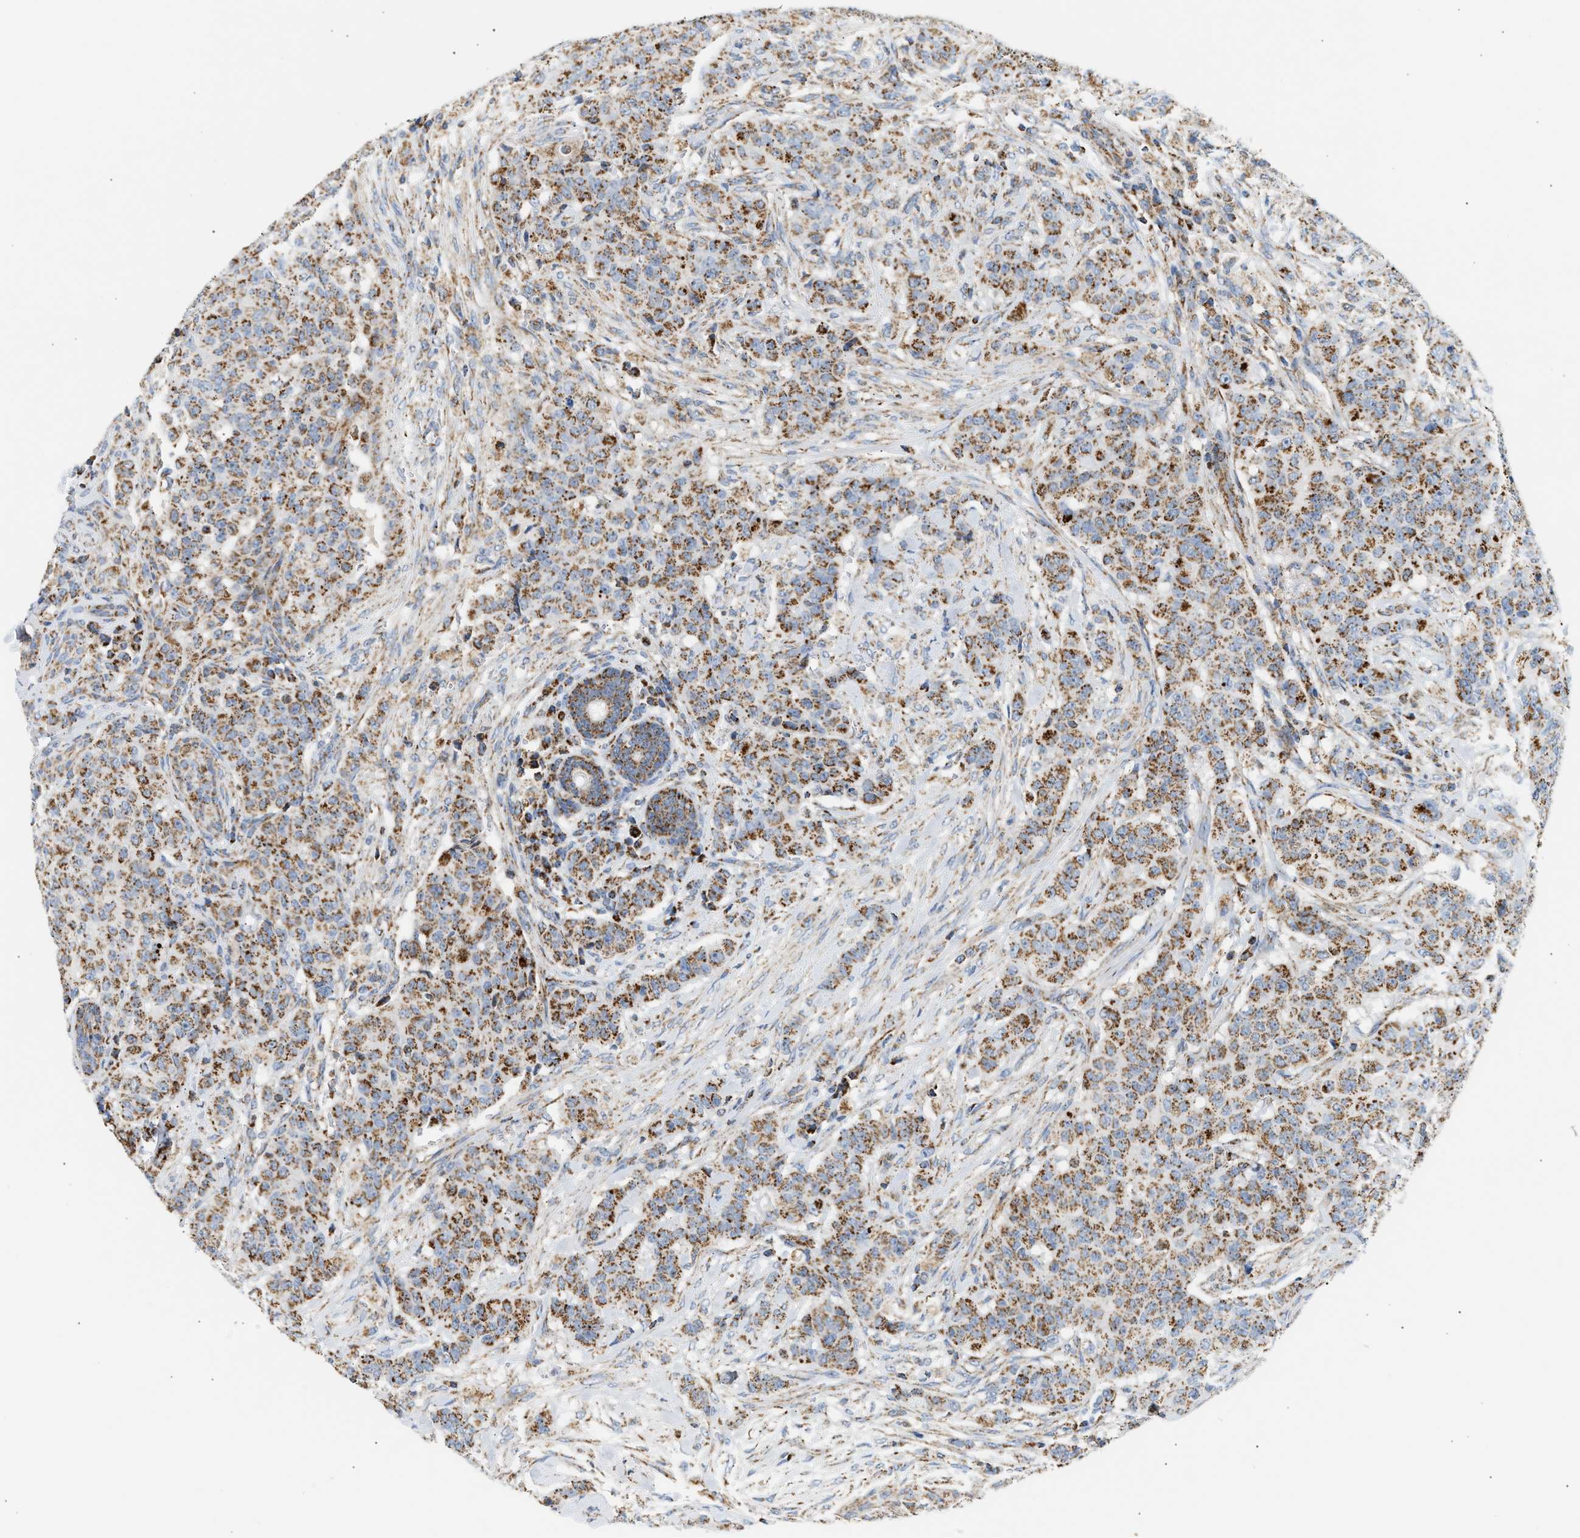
{"staining": {"intensity": "moderate", "quantity": ">75%", "location": "cytoplasmic/membranous"}, "tissue": "breast cancer", "cell_type": "Tumor cells", "image_type": "cancer", "snomed": [{"axis": "morphology", "description": "Normal tissue, NOS"}, {"axis": "morphology", "description": "Duct carcinoma"}, {"axis": "topography", "description": "Breast"}], "caption": "This histopathology image displays immunohistochemistry staining of breast intraductal carcinoma, with medium moderate cytoplasmic/membranous staining in about >75% of tumor cells.", "gene": "OGDH", "patient": {"sex": "female", "age": 40}}